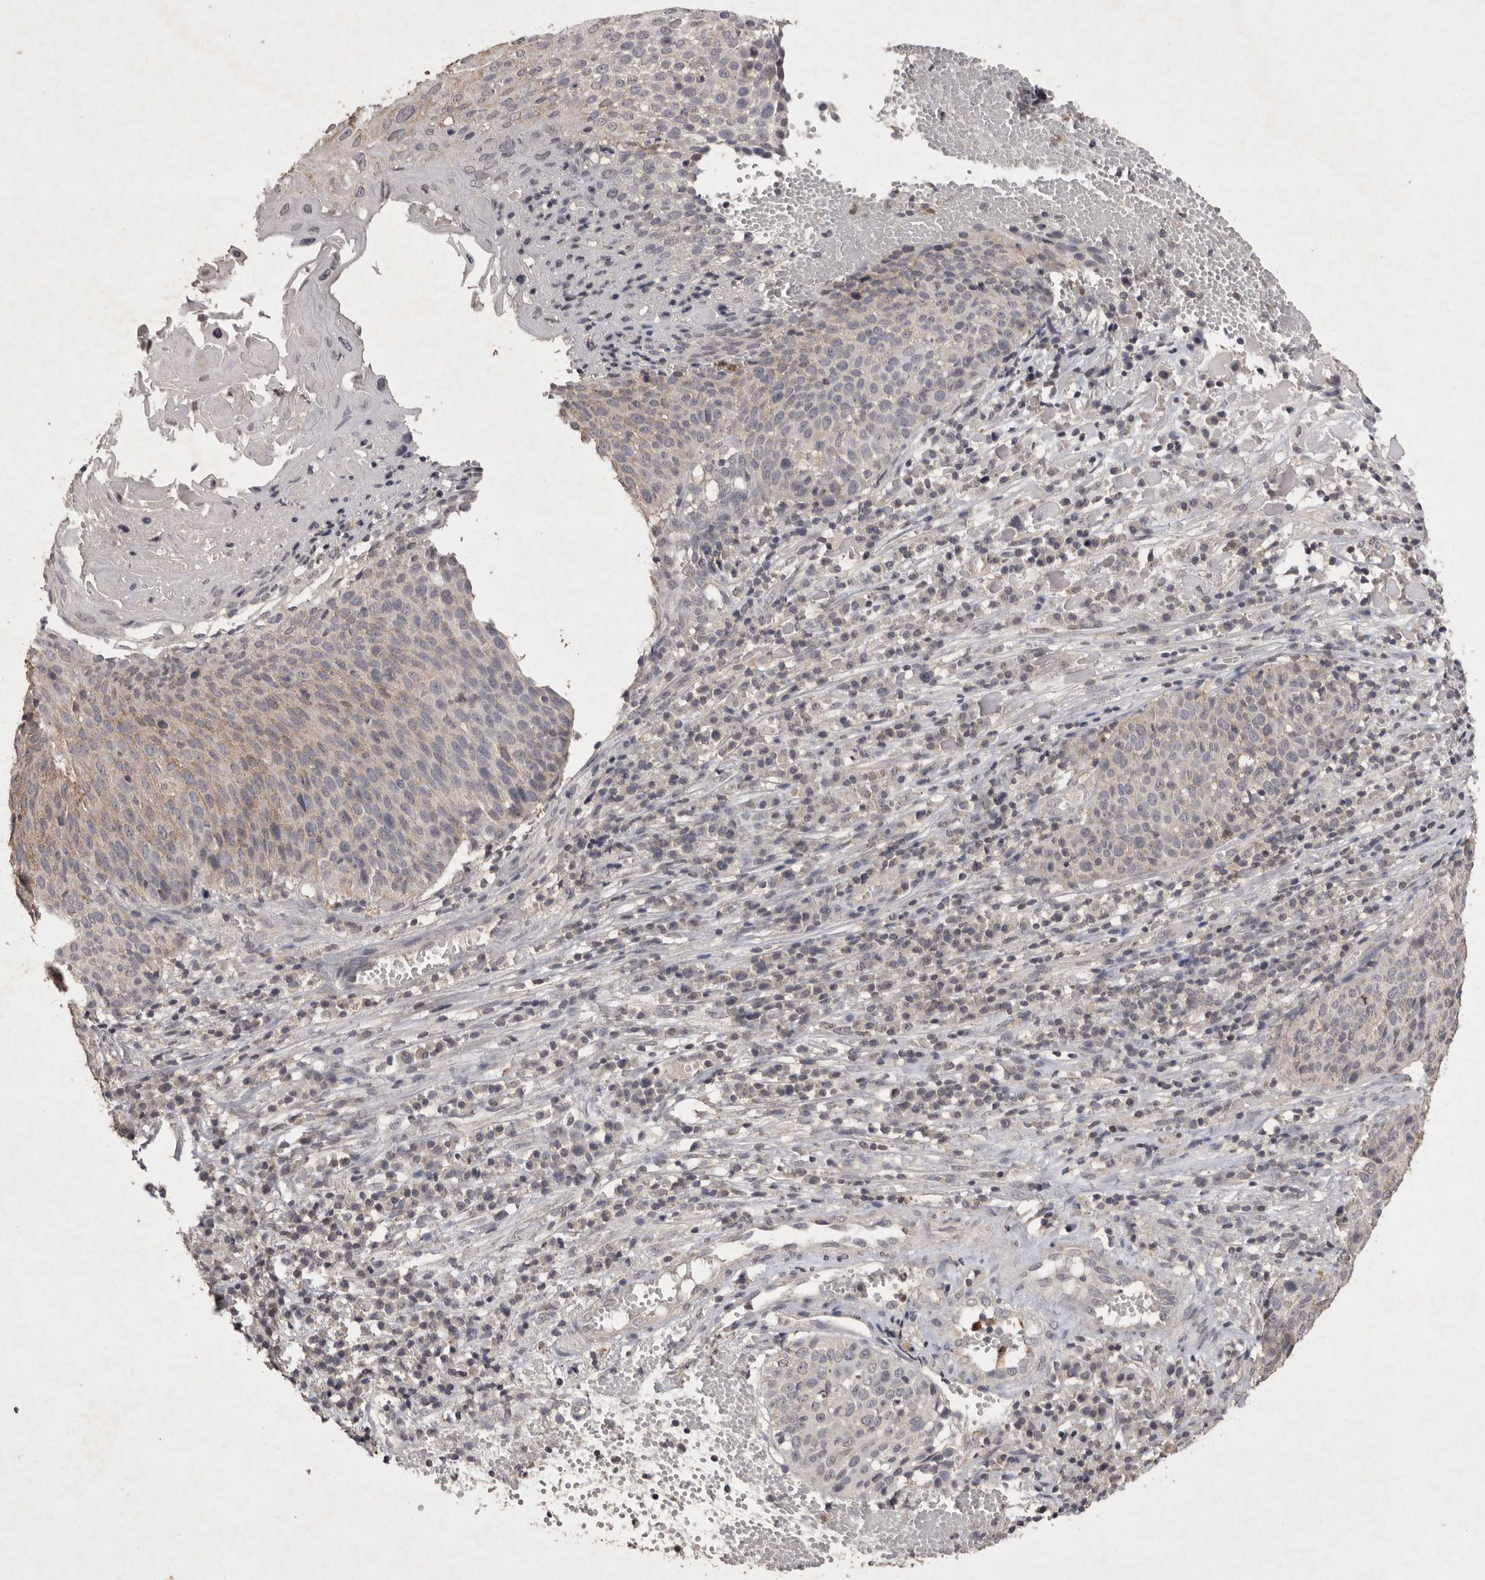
{"staining": {"intensity": "weak", "quantity": "<25%", "location": "cytoplasmic/membranous"}, "tissue": "cervical cancer", "cell_type": "Tumor cells", "image_type": "cancer", "snomed": [{"axis": "morphology", "description": "Squamous cell carcinoma, NOS"}, {"axis": "topography", "description": "Cervix"}], "caption": "Immunohistochemistry histopathology image of human squamous cell carcinoma (cervical) stained for a protein (brown), which displays no positivity in tumor cells. The staining is performed using DAB (3,3'-diaminobenzidine) brown chromogen with nuclei counter-stained in using hematoxylin.", "gene": "APLNR", "patient": {"sex": "female", "age": 74}}